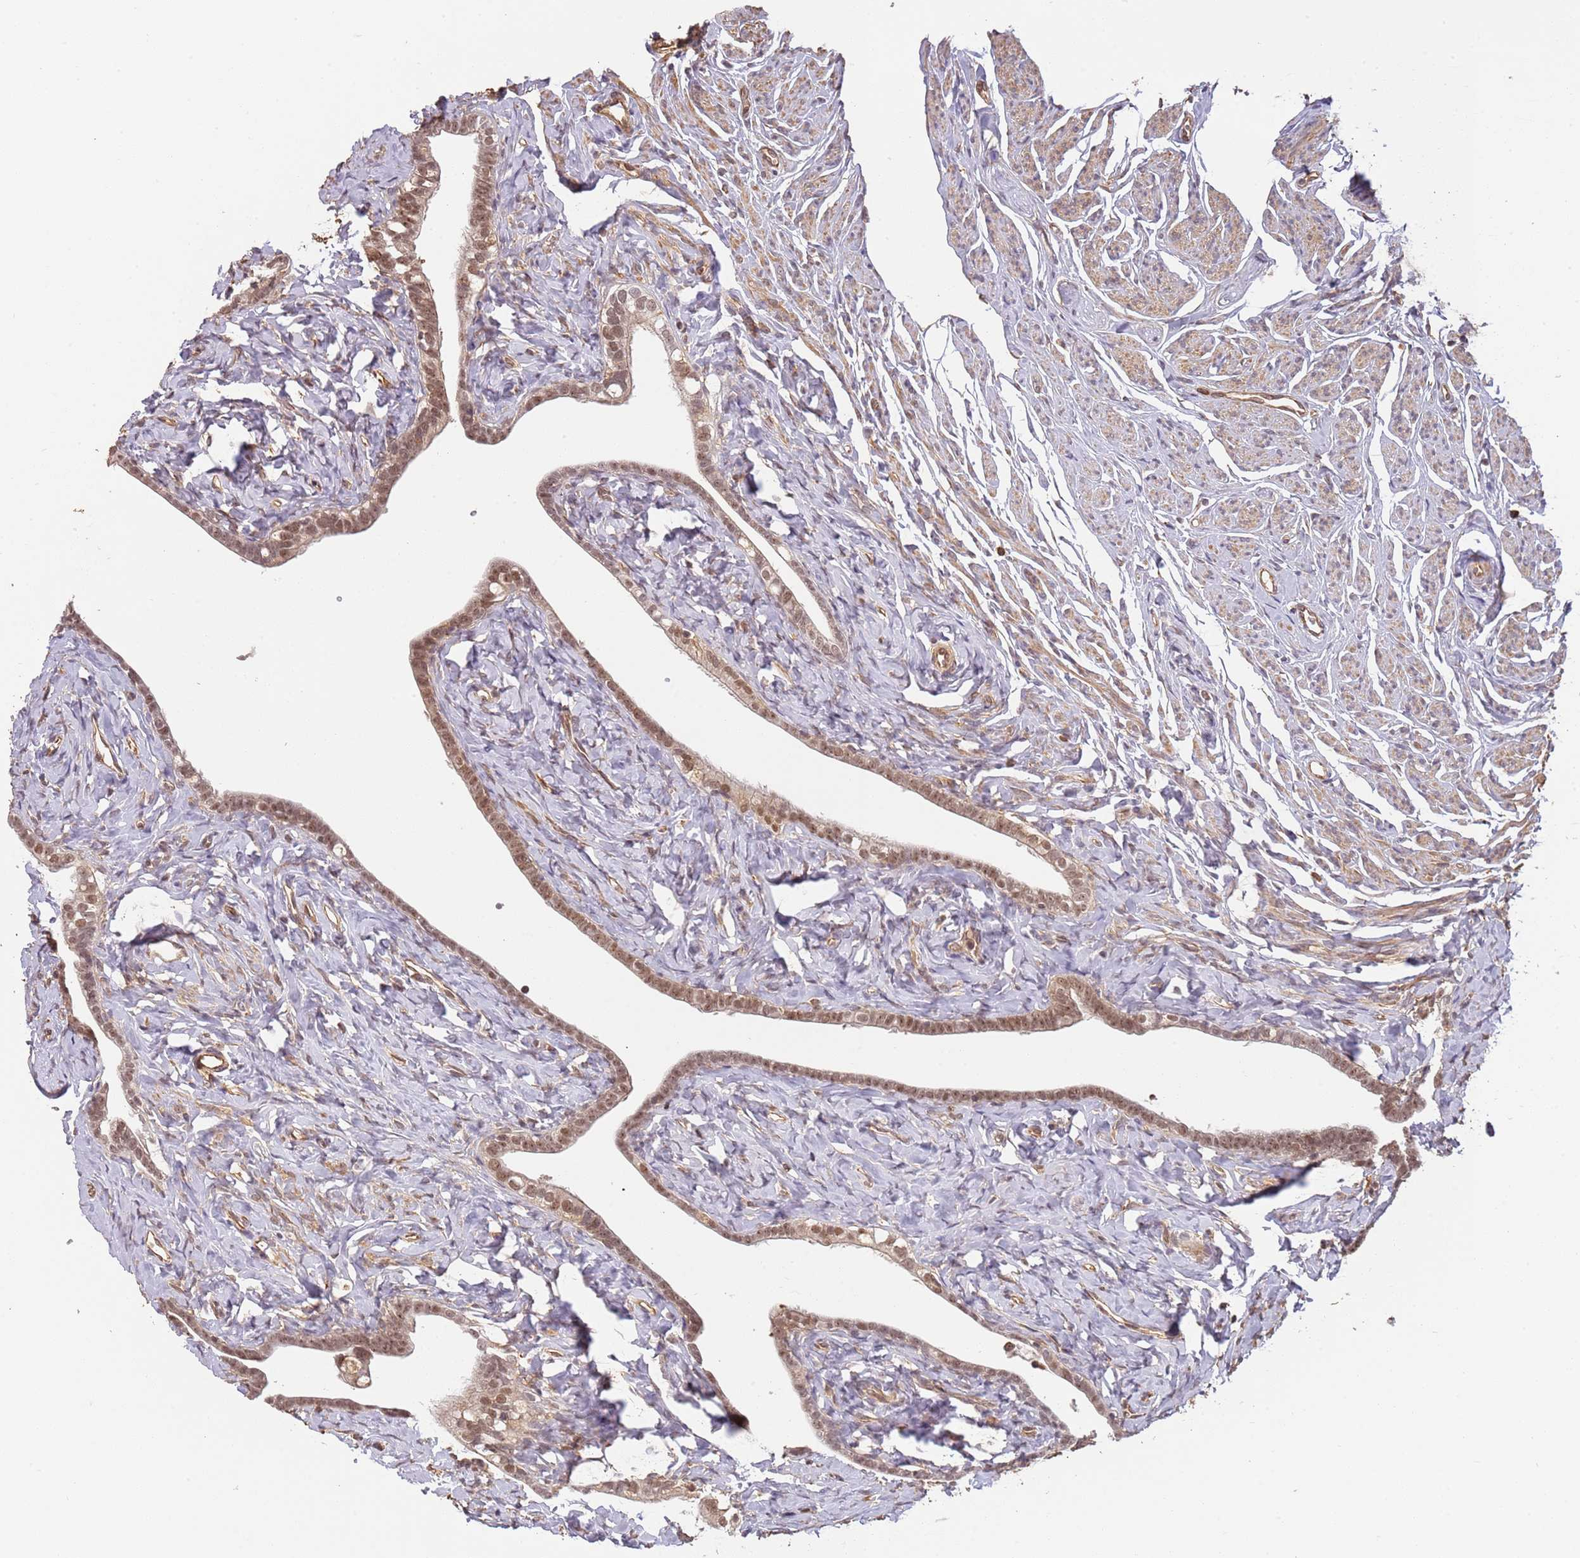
{"staining": {"intensity": "moderate", "quantity": ">75%", "location": "nuclear"}, "tissue": "fallopian tube", "cell_type": "Glandular cells", "image_type": "normal", "snomed": [{"axis": "morphology", "description": "Normal tissue, NOS"}, {"axis": "topography", "description": "Fallopian tube"}], "caption": "About >75% of glandular cells in unremarkable fallopian tube reveal moderate nuclear protein positivity as visualized by brown immunohistochemical staining.", "gene": "SURF2", "patient": {"sex": "female", "age": 66}}